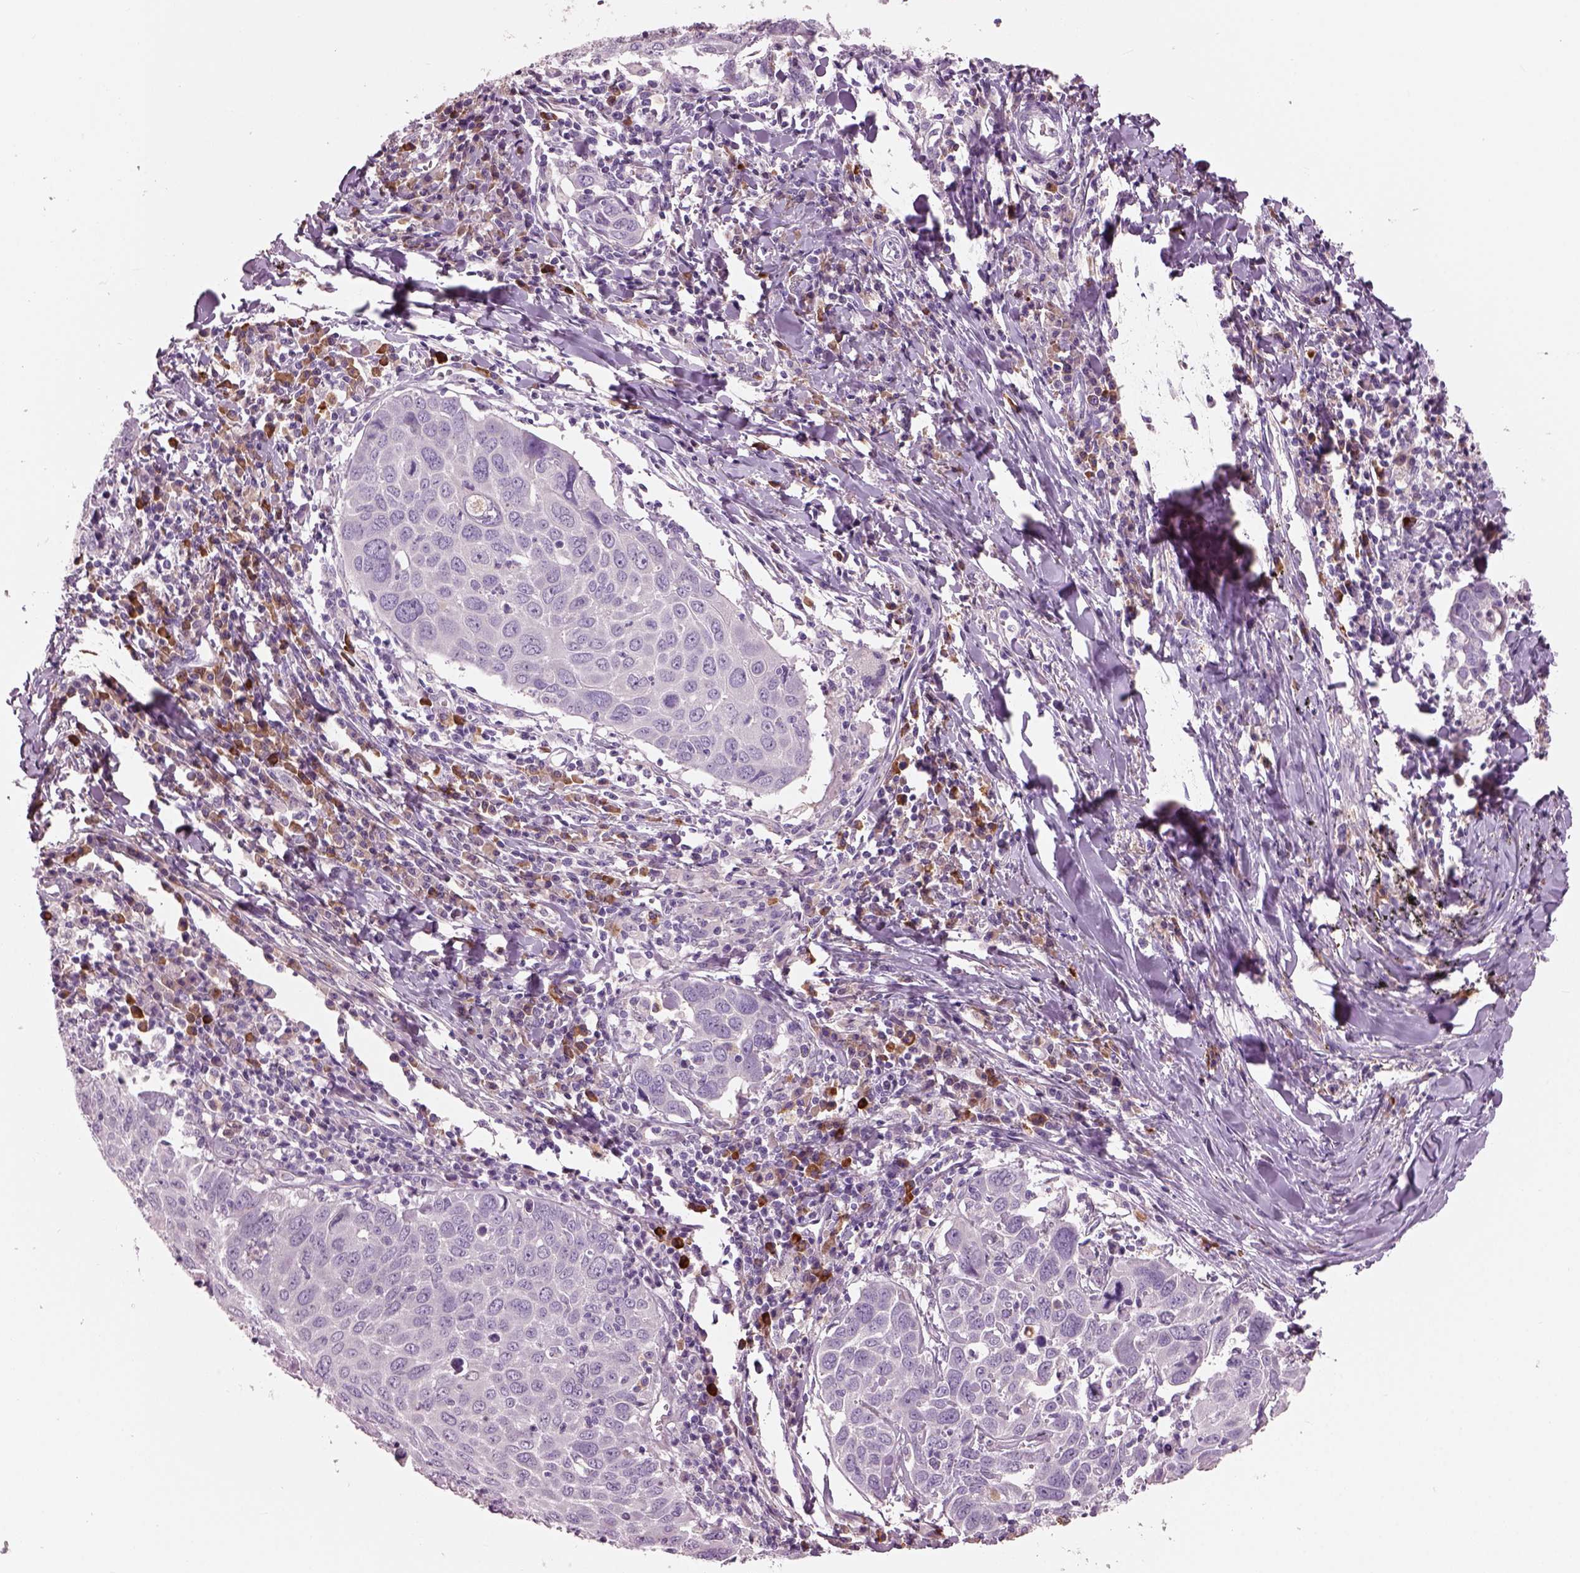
{"staining": {"intensity": "negative", "quantity": "none", "location": "none"}, "tissue": "lung cancer", "cell_type": "Tumor cells", "image_type": "cancer", "snomed": [{"axis": "morphology", "description": "Squamous cell carcinoma, NOS"}, {"axis": "topography", "description": "Lung"}], "caption": "An immunohistochemistry (IHC) histopathology image of lung cancer (squamous cell carcinoma) is shown. There is no staining in tumor cells of lung cancer (squamous cell carcinoma).", "gene": "ADGRG5", "patient": {"sex": "male", "age": 57}}